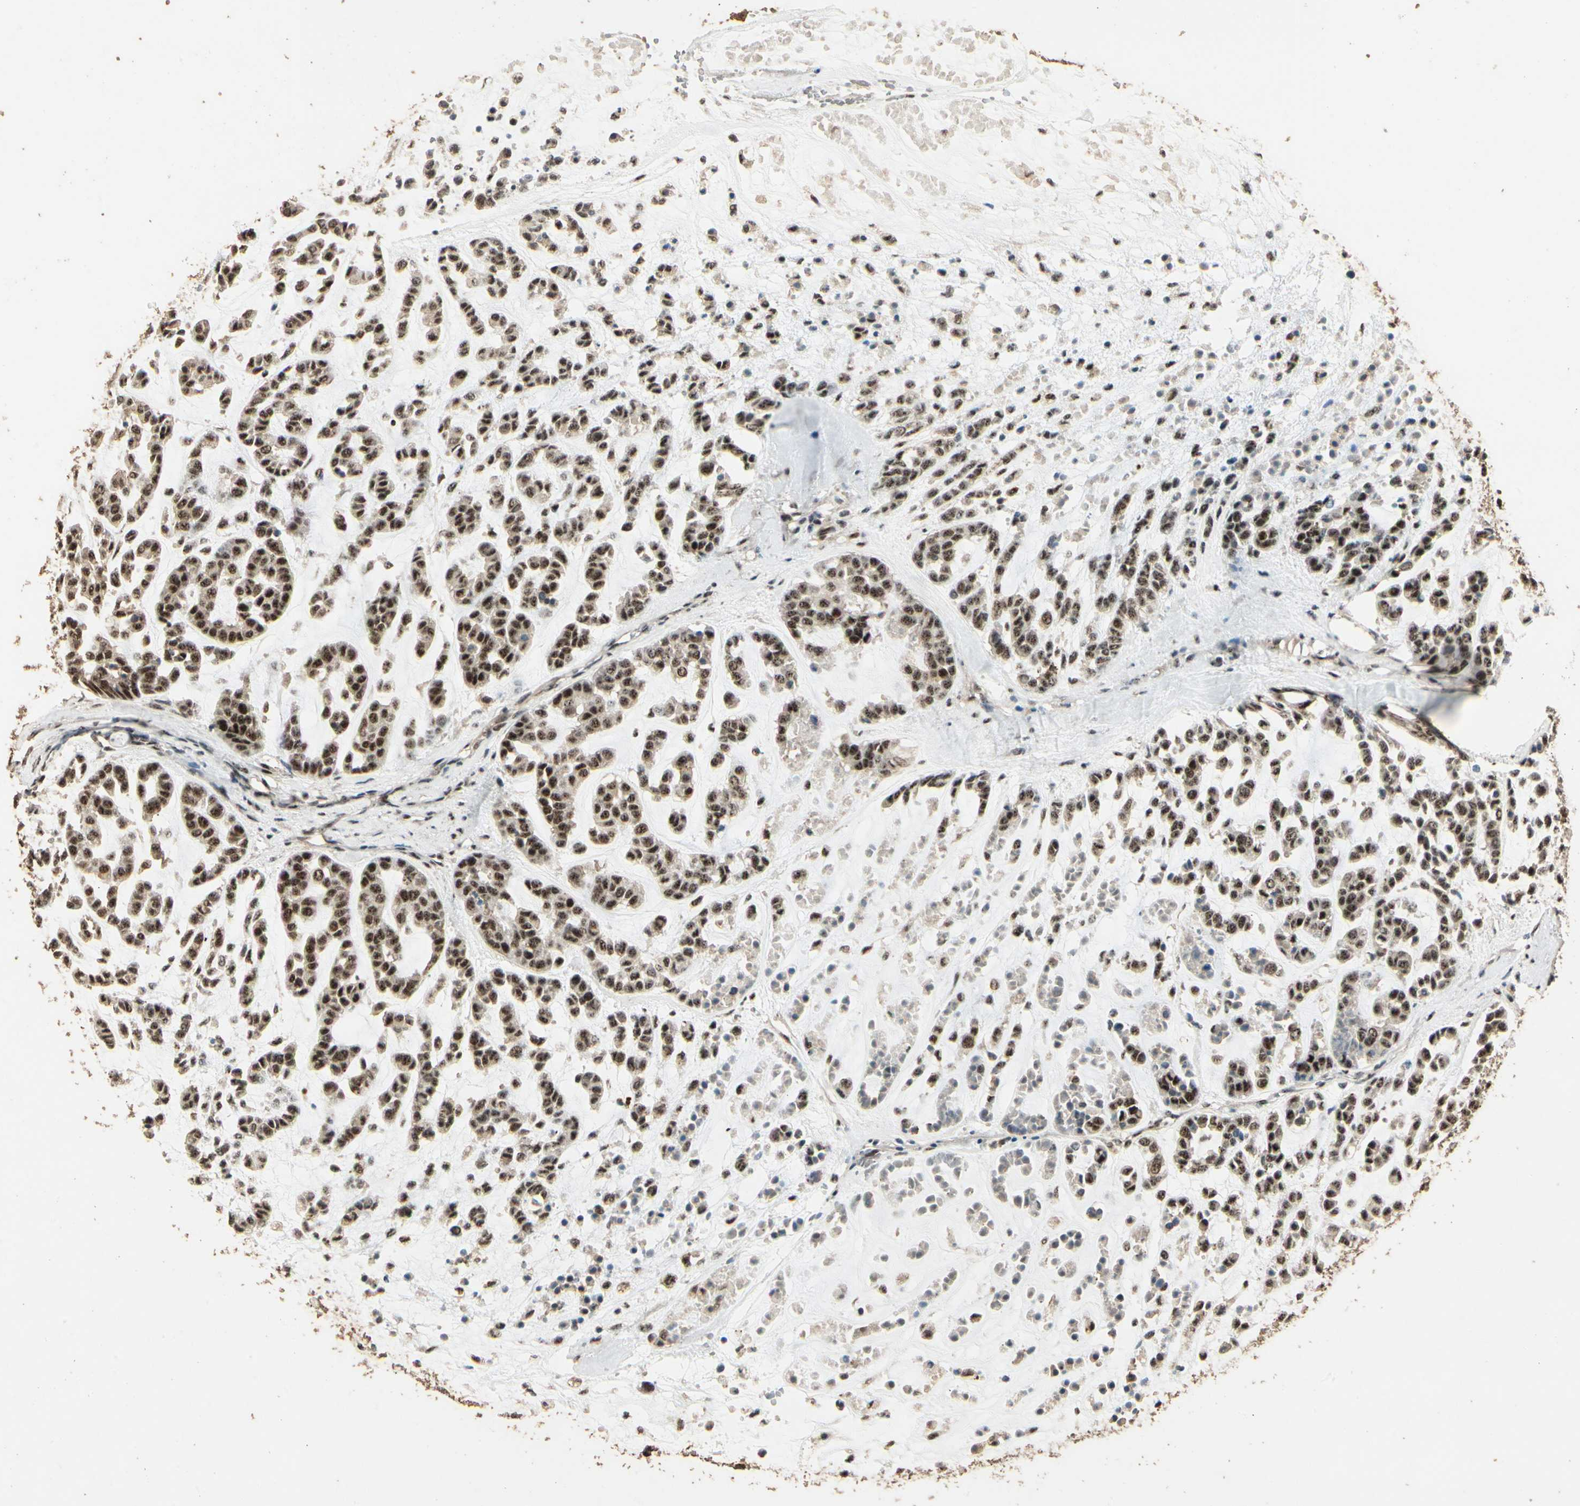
{"staining": {"intensity": "strong", "quantity": ">75%", "location": "nuclear"}, "tissue": "head and neck cancer", "cell_type": "Tumor cells", "image_type": "cancer", "snomed": [{"axis": "morphology", "description": "Adenocarcinoma, NOS"}, {"axis": "morphology", "description": "Adenoma, NOS"}, {"axis": "topography", "description": "Head-Neck"}], "caption": "Immunohistochemical staining of head and neck cancer (adenoma) exhibits strong nuclear protein staining in approximately >75% of tumor cells.", "gene": "RBM25", "patient": {"sex": "female", "age": 55}}